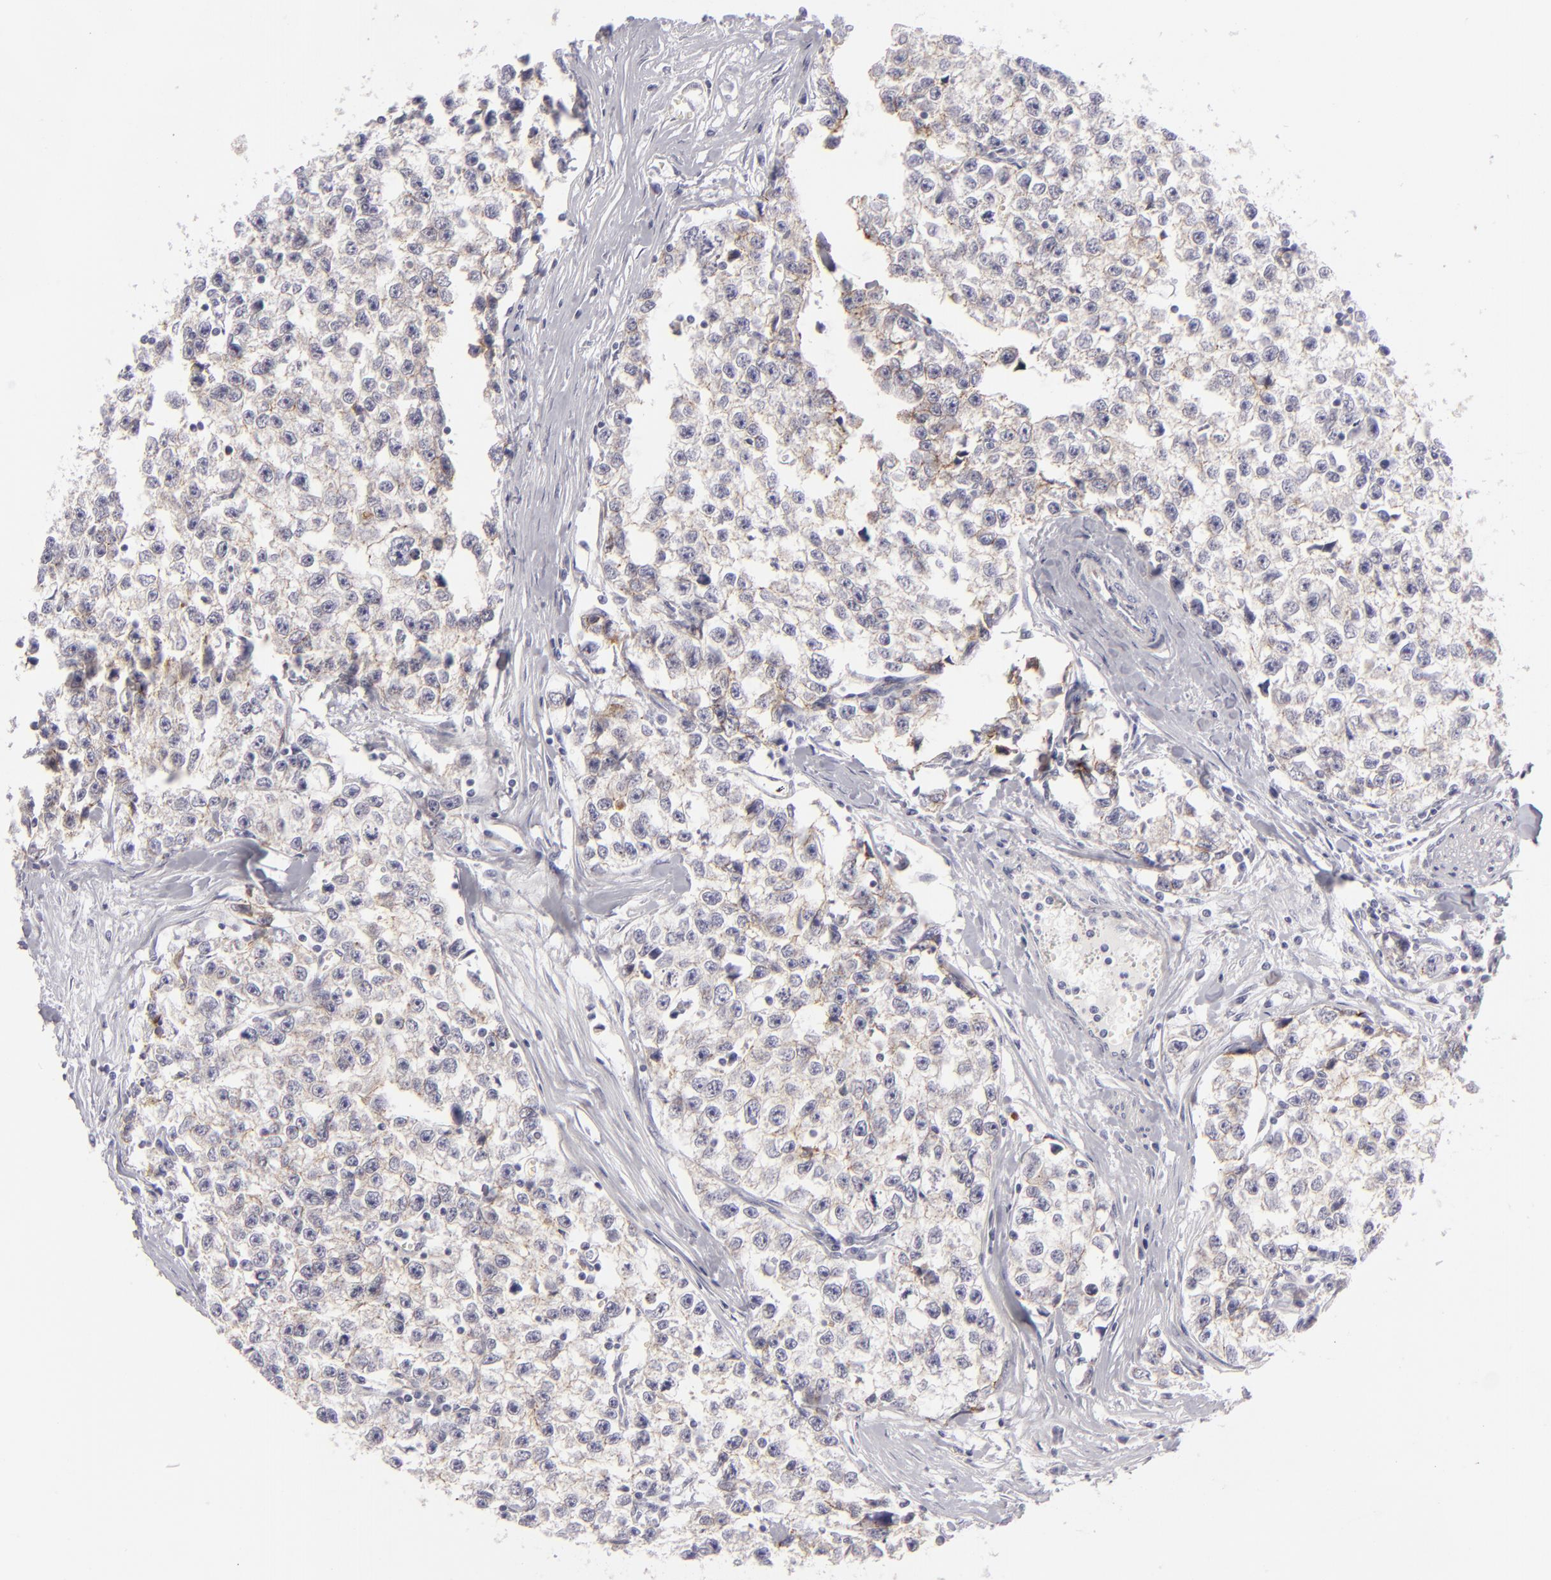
{"staining": {"intensity": "weak", "quantity": "<25%", "location": "cytoplasmic/membranous"}, "tissue": "testis cancer", "cell_type": "Tumor cells", "image_type": "cancer", "snomed": [{"axis": "morphology", "description": "Seminoma, NOS"}, {"axis": "morphology", "description": "Carcinoma, Embryonal, NOS"}, {"axis": "topography", "description": "Testis"}], "caption": "An IHC micrograph of testis cancer (embryonal carcinoma) is shown. There is no staining in tumor cells of testis cancer (embryonal carcinoma).", "gene": "JUP", "patient": {"sex": "male", "age": 30}}